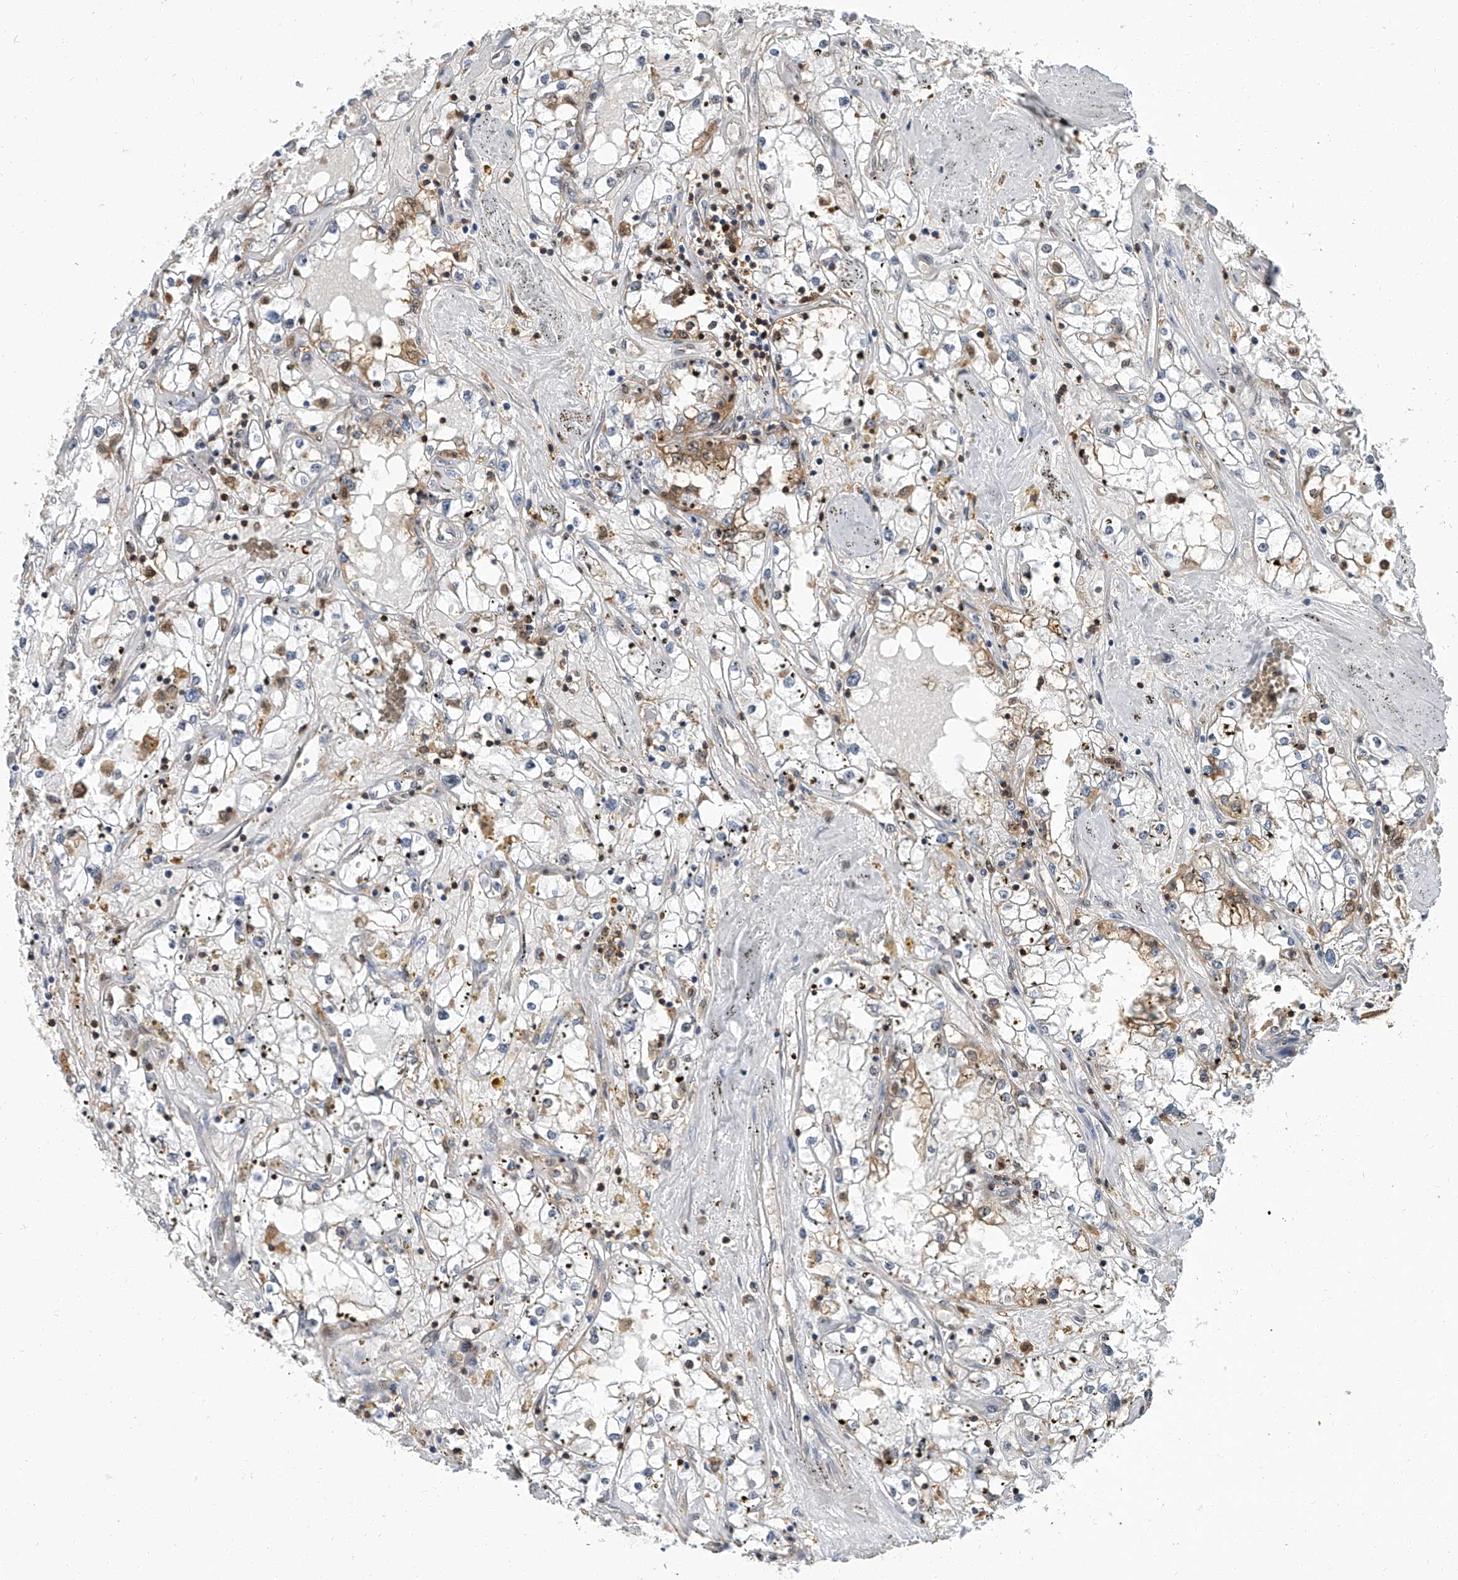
{"staining": {"intensity": "weak", "quantity": "<25%", "location": "cytoplasmic/membranous"}, "tissue": "renal cancer", "cell_type": "Tumor cells", "image_type": "cancer", "snomed": [{"axis": "morphology", "description": "Adenocarcinoma, NOS"}, {"axis": "topography", "description": "Kidney"}], "caption": "Histopathology image shows no protein expression in tumor cells of renal adenocarcinoma tissue. Brightfield microscopy of IHC stained with DAB (3,3'-diaminobenzidine) (brown) and hematoxylin (blue), captured at high magnification.", "gene": "PSMB10", "patient": {"sex": "male", "age": 56}}